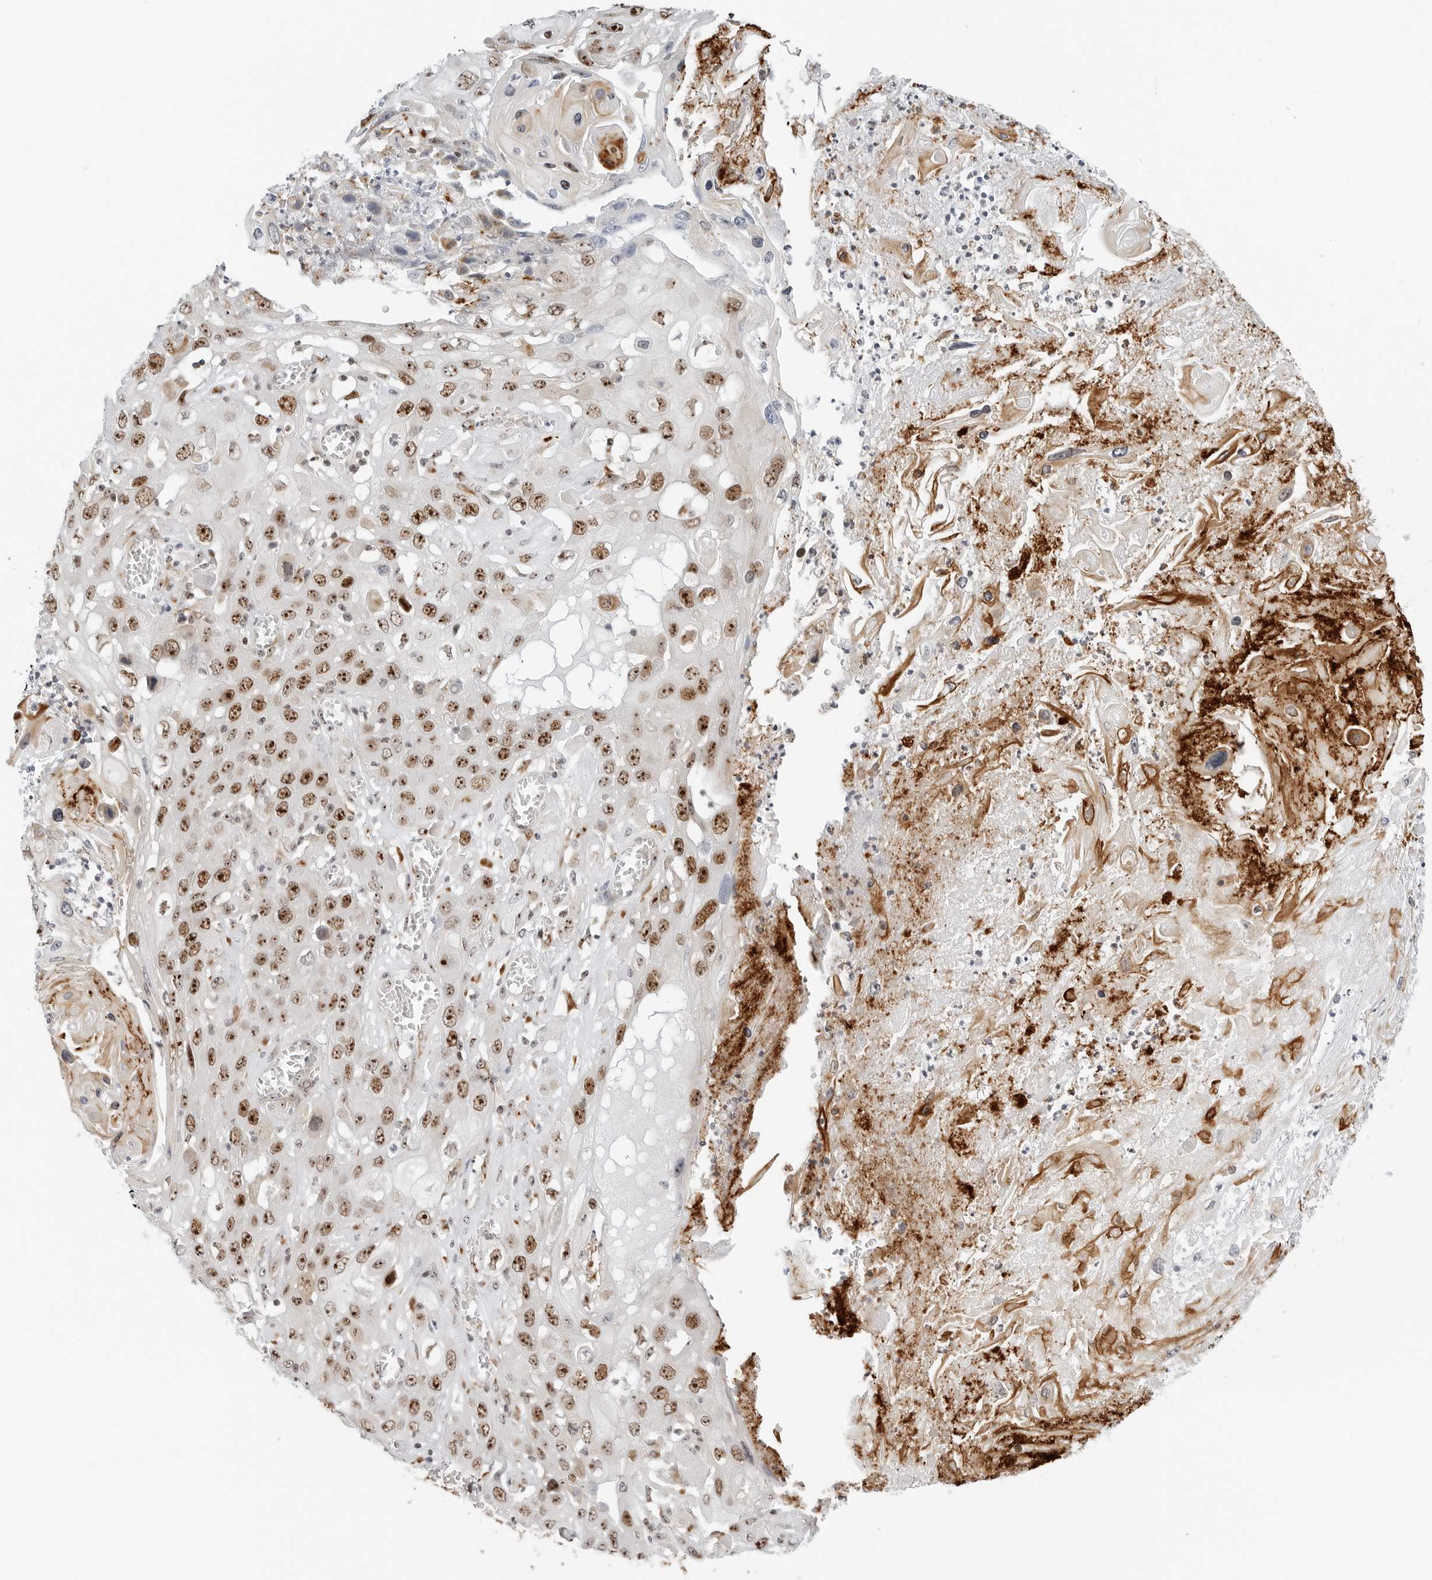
{"staining": {"intensity": "strong", "quantity": "25%-75%", "location": "cytoplasmic/membranous,nuclear"}, "tissue": "skin cancer", "cell_type": "Tumor cells", "image_type": "cancer", "snomed": [{"axis": "morphology", "description": "Squamous cell carcinoma, NOS"}, {"axis": "topography", "description": "Skin"}], "caption": "Skin cancer was stained to show a protein in brown. There is high levels of strong cytoplasmic/membranous and nuclear expression in about 25%-75% of tumor cells.", "gene": "RIMKLA", "patient": {"sex": "male", "age": 55}}